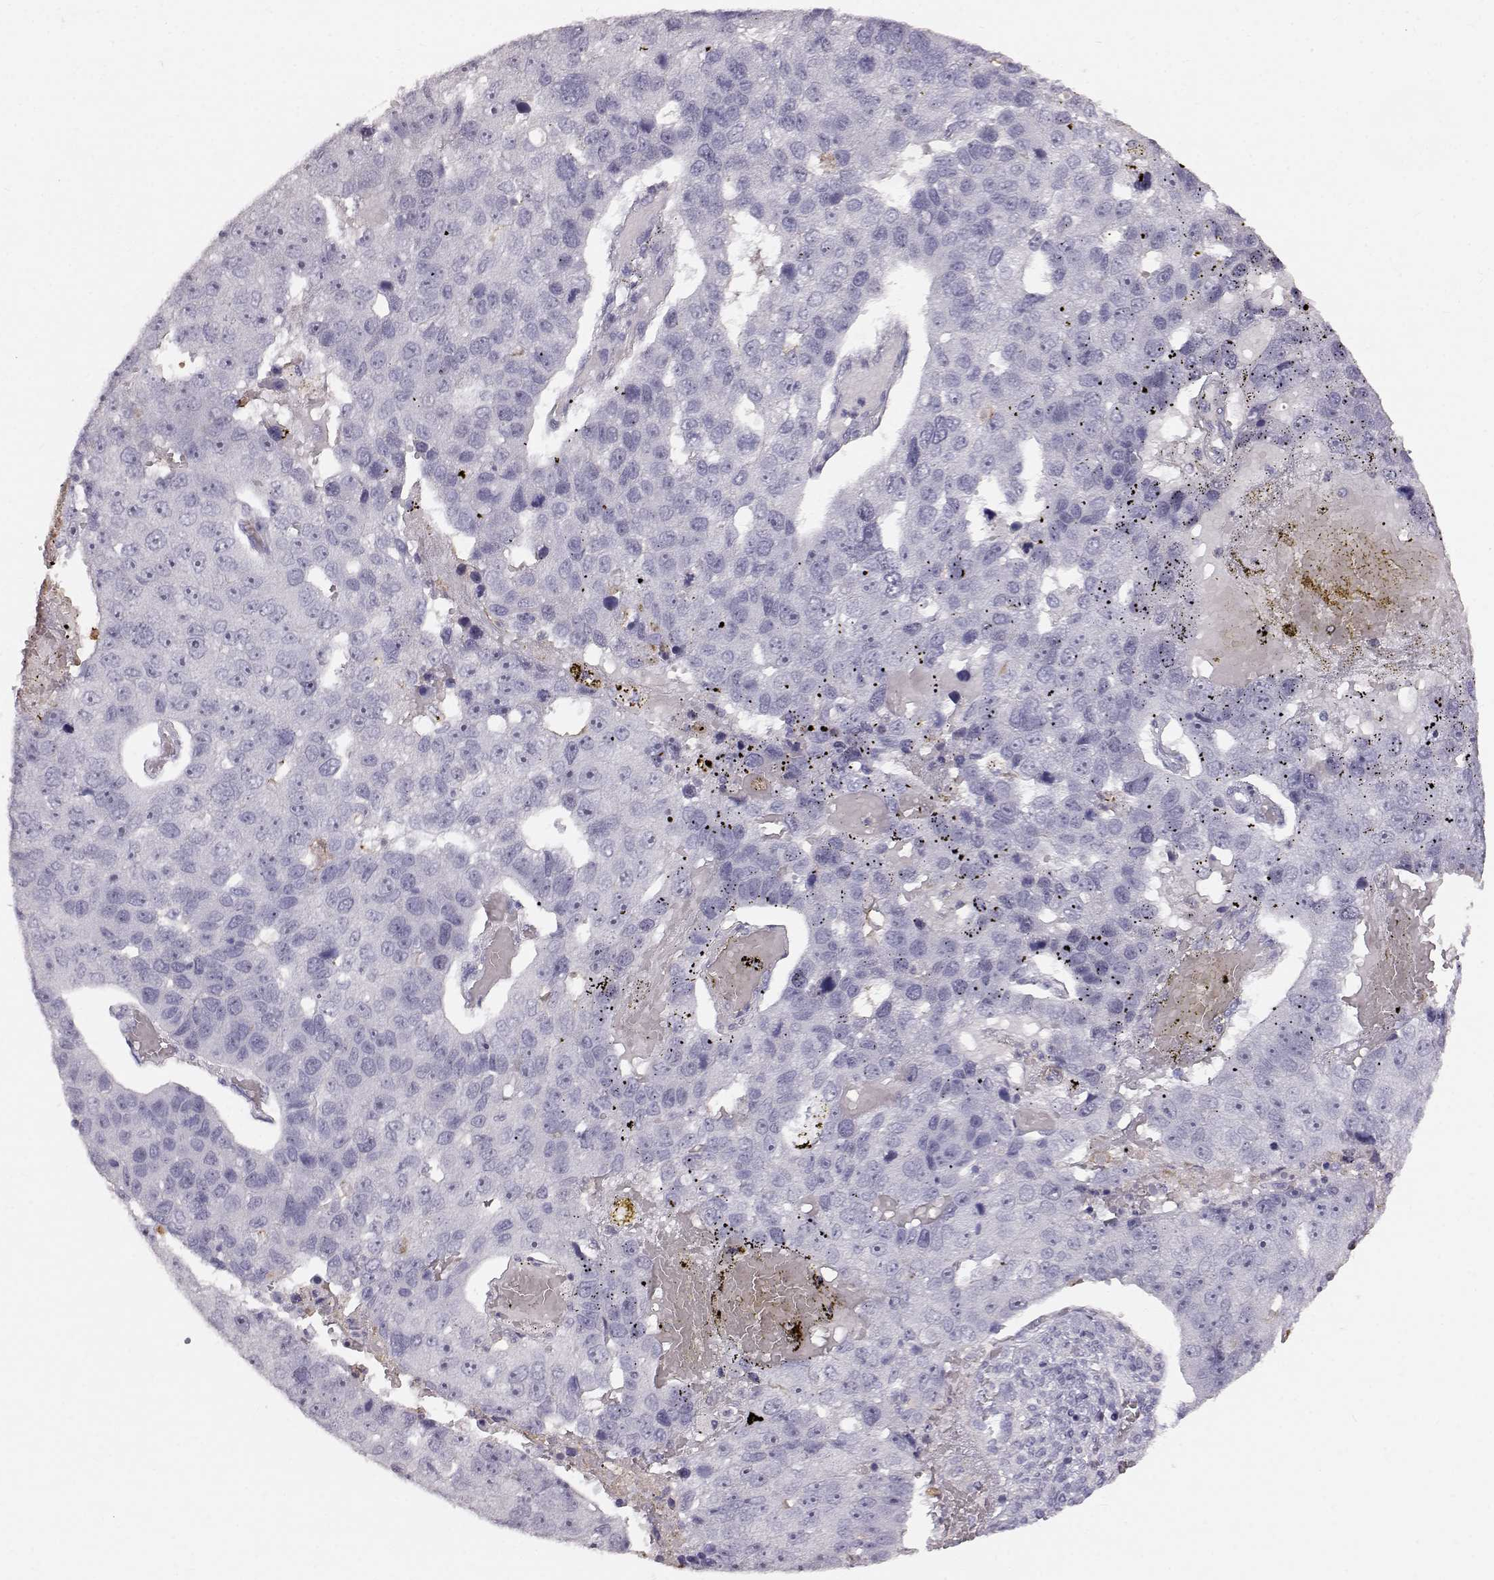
{"staining": {"intensity": "negative", "quantity": "none", "location": "none"}, "tissue": "pancreatic cancer", "cell_type": "Tumor cells", "image_type": "cancer", "snomed": [{"axis": "morphology", "description": "Adenocarcinoma, NOS"}, {"axis": "topography", "description": "Pancreas"}], "caption": "Immunohistochemistry (IHC) of pancreatic cancer displays no staining in tumor cells.", "gene": "KRTAP16-1", "patient": {"sex": "female", "age": 61}}